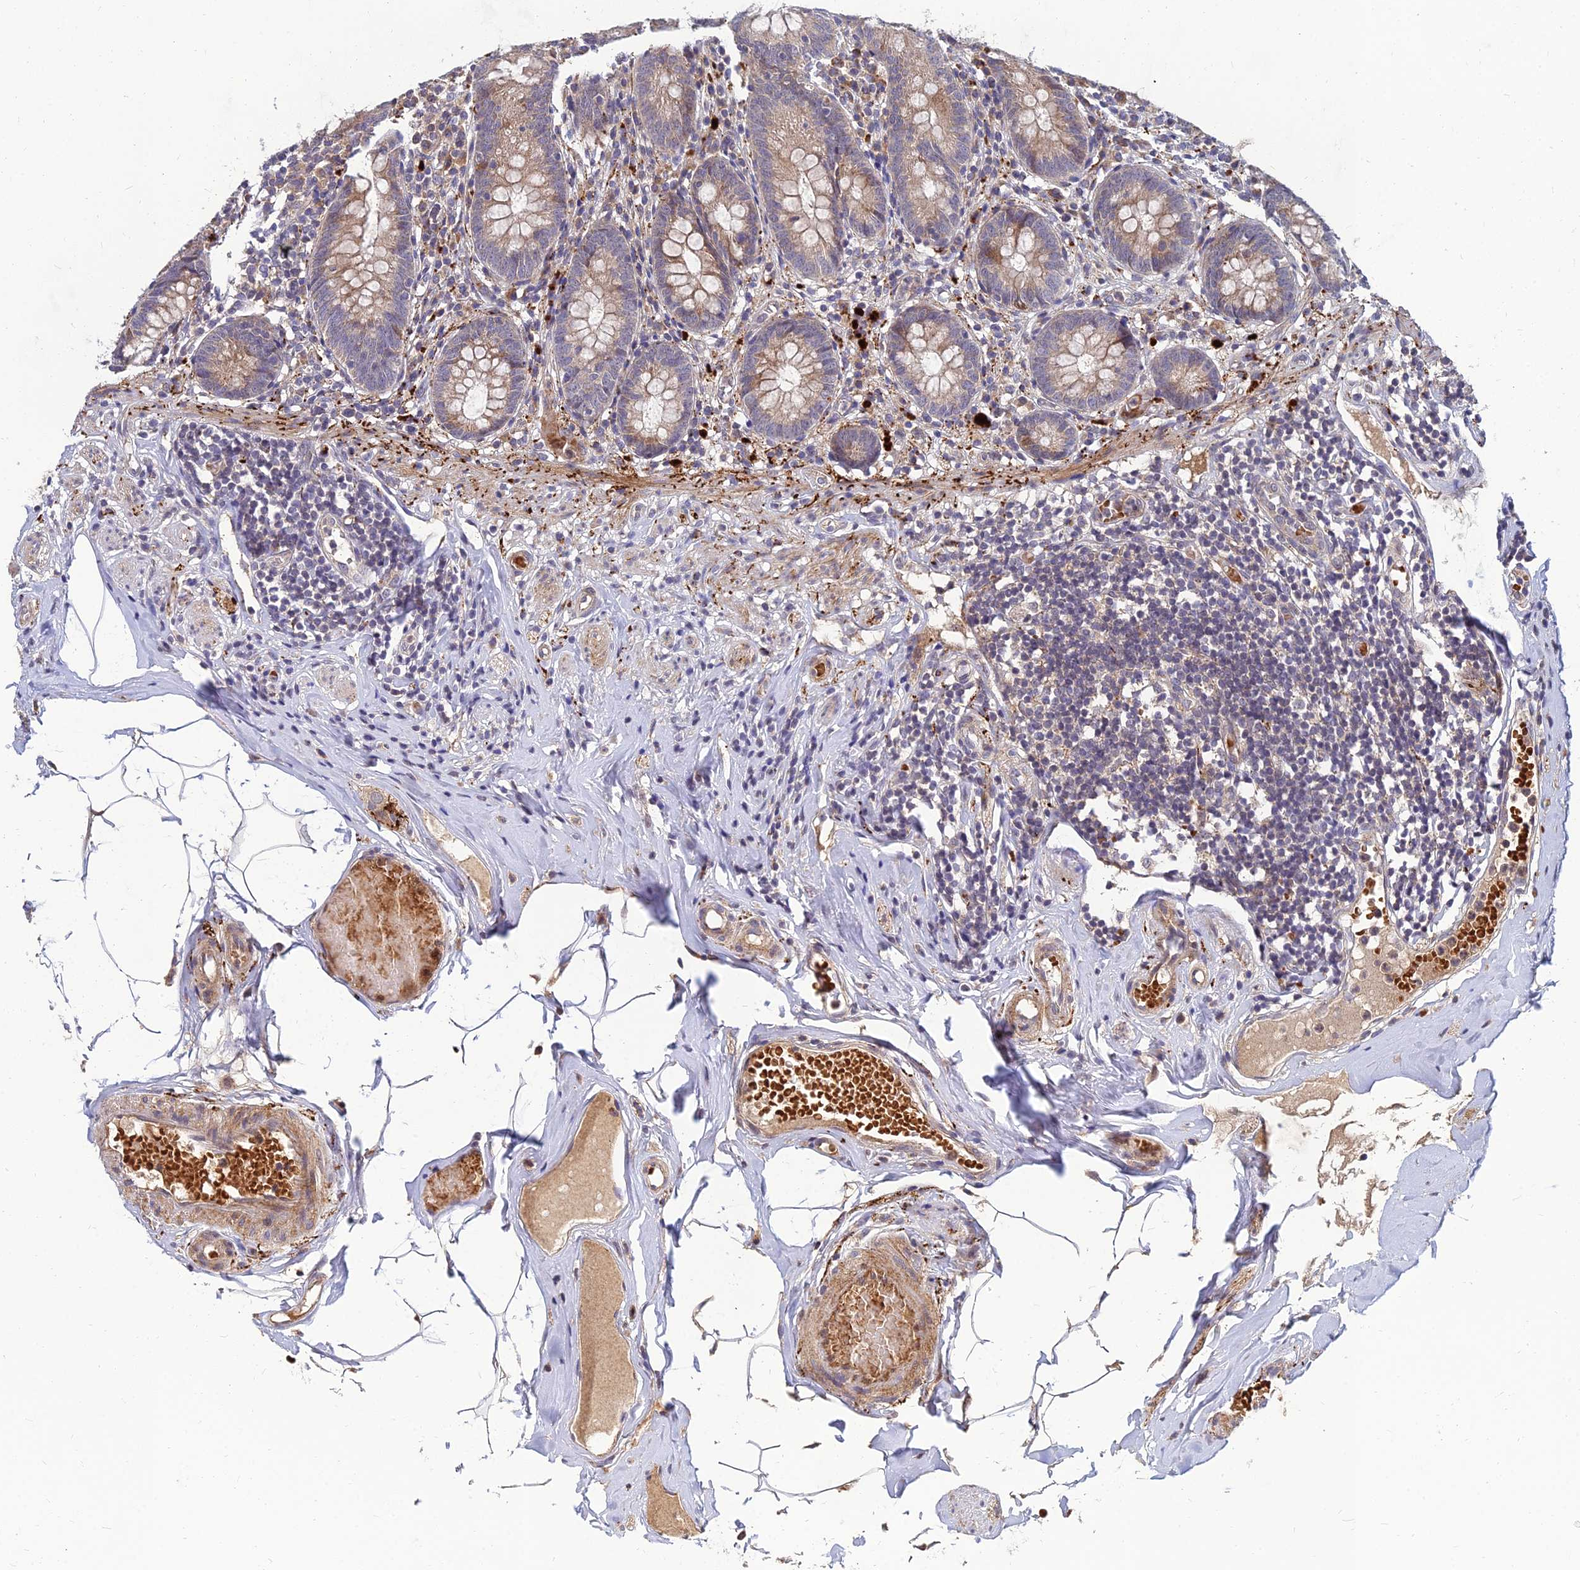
{"staining": {"intensity": "moderate", "quantity": "25%-75%", "location": "cytoplasmic/membranous"}, "tissue": "appendix", "cell_type": "Glandular cells", "image_type": "normal", "snomed": [{"axis": "morphology", "description": "Normal tissue, NOS"}, {"axis": "topography", "description": "Appendix"}], "caption": "The histopathology image reveals staining of unremarkable appendix, revealing moderate cytoplasmic/membranous protein positivity (brown color) within glandular cells. Nuclei are stained in blue.", "gene": "NPY", "patient": {"sex": "male", "age": 55}}